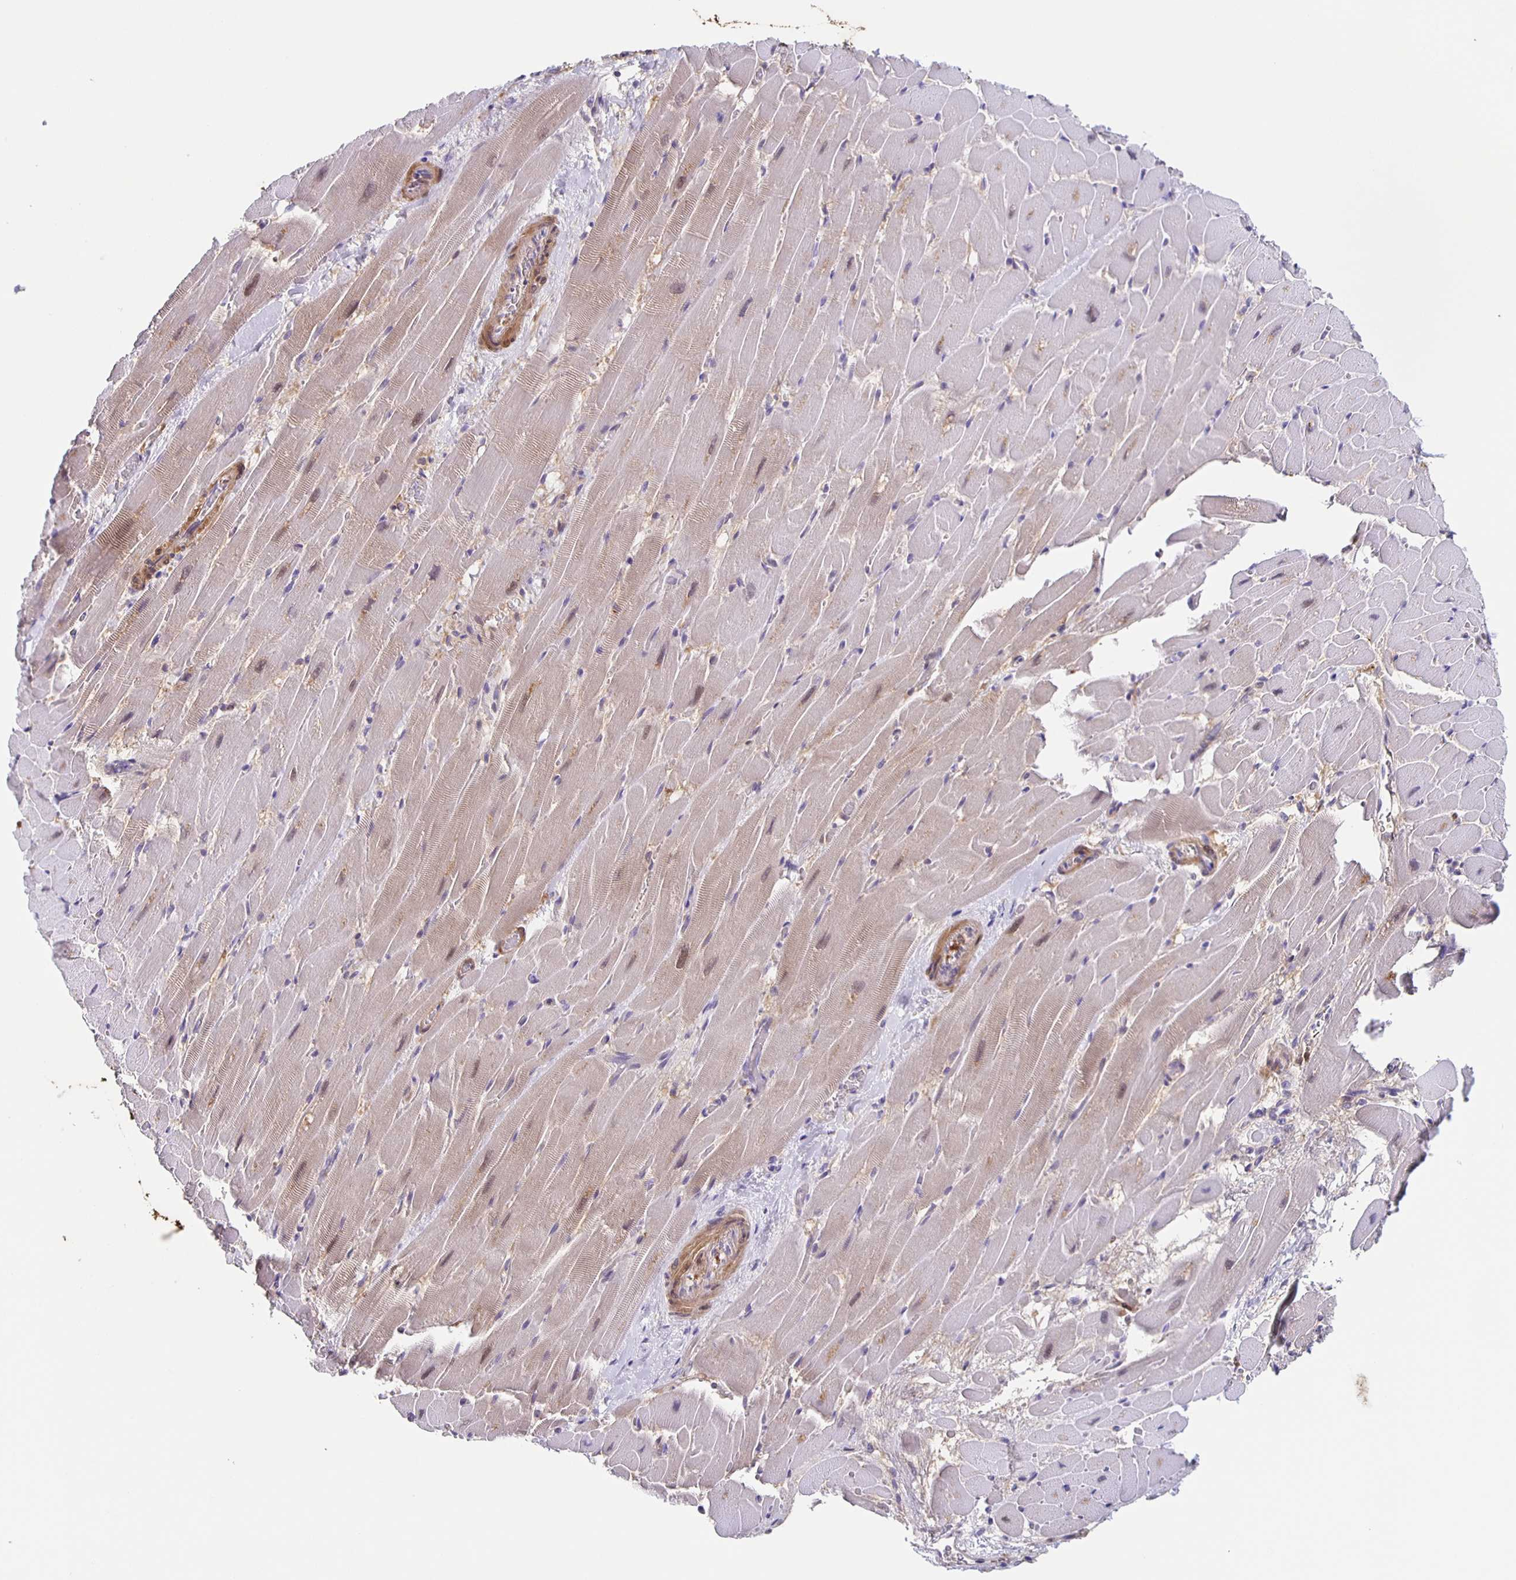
{"staining": {"intensity": "weak", "quantity": "25%-75%", "location": "cytoplasmic/membranous,nuclear"}, "tissue": "heart muscle", "cell_type": "Cardiomyocytes", "image_type": "normal", "snomed": [{"axis": "morphology", "description": "Normal tissue, NOS"}, {"axis": "topography", "description": "Heart"}], "caption": "Protein staining by immunohistochemistry exhibits weak cytoplasmic/membranous,nuclear expression in approximately 25%-75% of cardiomyocytes in benign heart muscle.", "gene": "TPPP", "patient": {"sex": "male", "age": 37}}